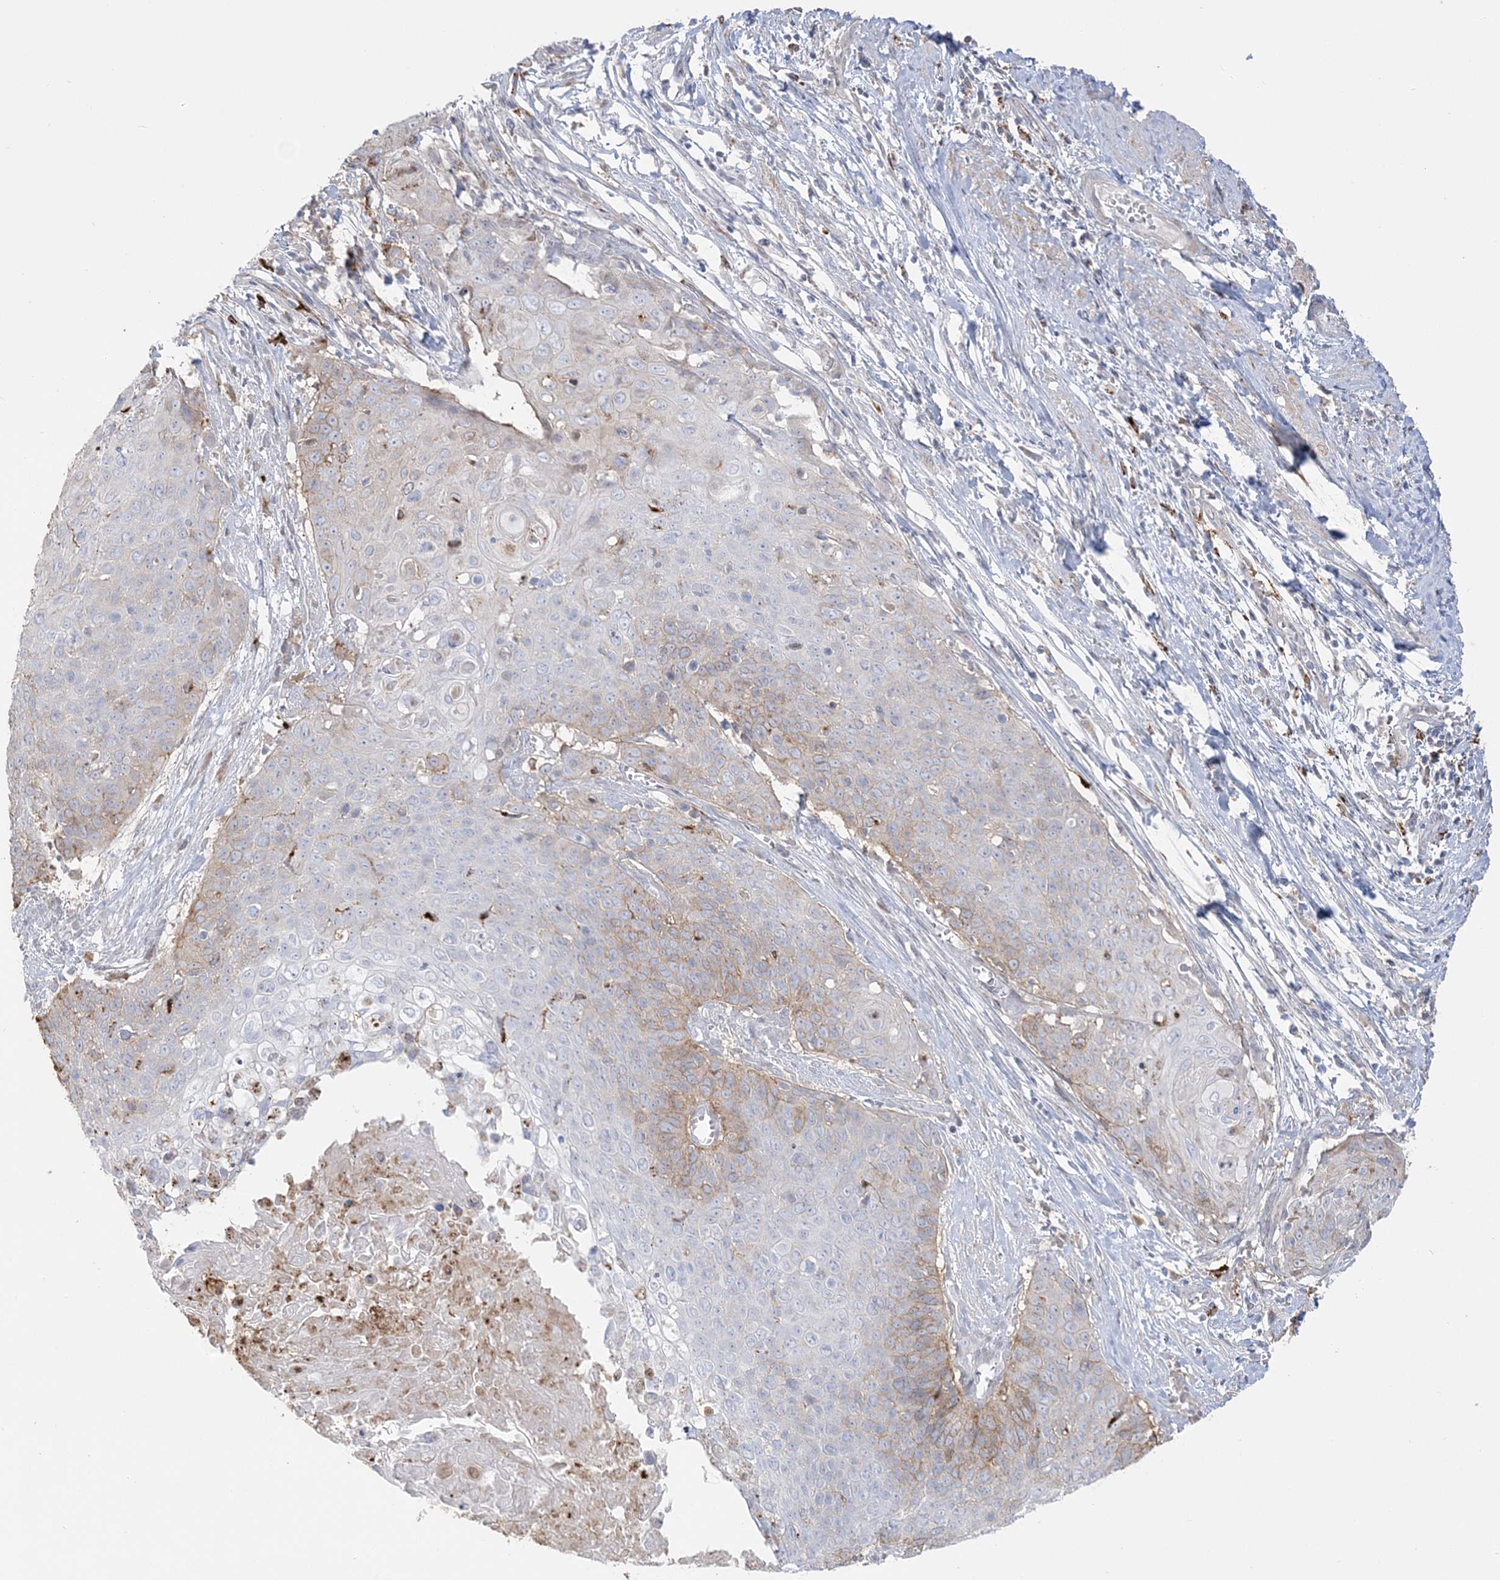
{"staining": {"intensity": "moderate", "quantity": "25%-75%", "location": "cytoplasmic/membranous"}, "tissue": "cervical cancer", "cell_type": "Tumor cells", "image_type": "cancer", "snomed": [{"axis": "morphology", "description": "Squamous cell carcinoma, NOS"}, {"axis": "topography", "description": "Cervix"}], "caption": "Moderate cytoplasmic/membranous protein staining is identified in approximately 25%-75% of tumor cells in cervical cancer.", "gene": "HAAO", "patient": {"sex": "female", "age": 39}}